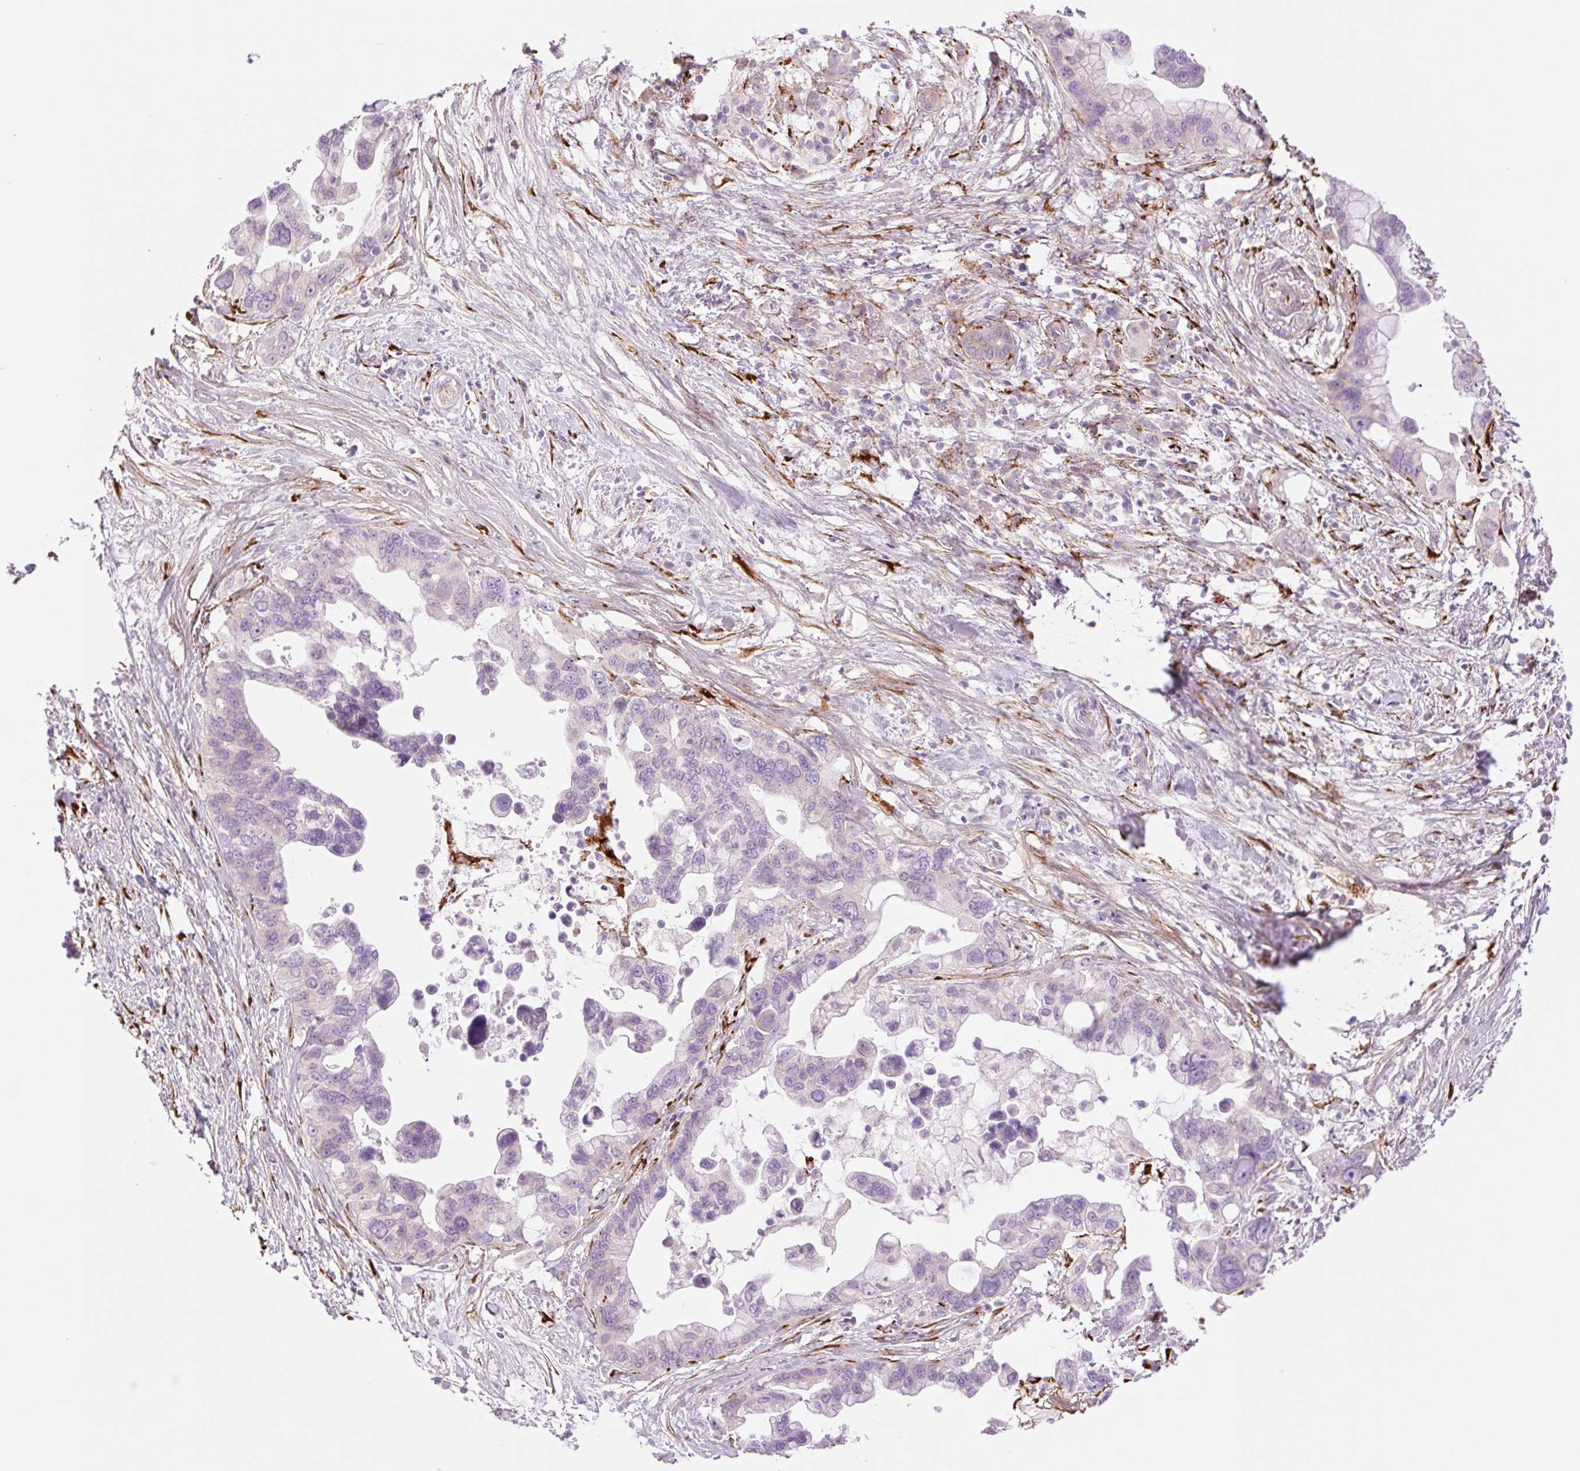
{"staining": {"intensity": "negative", "quantity": "none", "location": "none"}, "tissue": "pancreatic cancer", "cell_type": "Tumor cells", "image_type": "cancer", "snomed": [{"axis": "morphology", "description": "Adenocarcinoma, NOS"}, {"axis": "topography", "description": "Pancreas"}], "caption": "This is an immunohistochemistry micrograph of pancreatic cancer. There is no staining in tumor cells.", "gene": "COL5A1", "patient": {"sex": "female", "age": 83}}